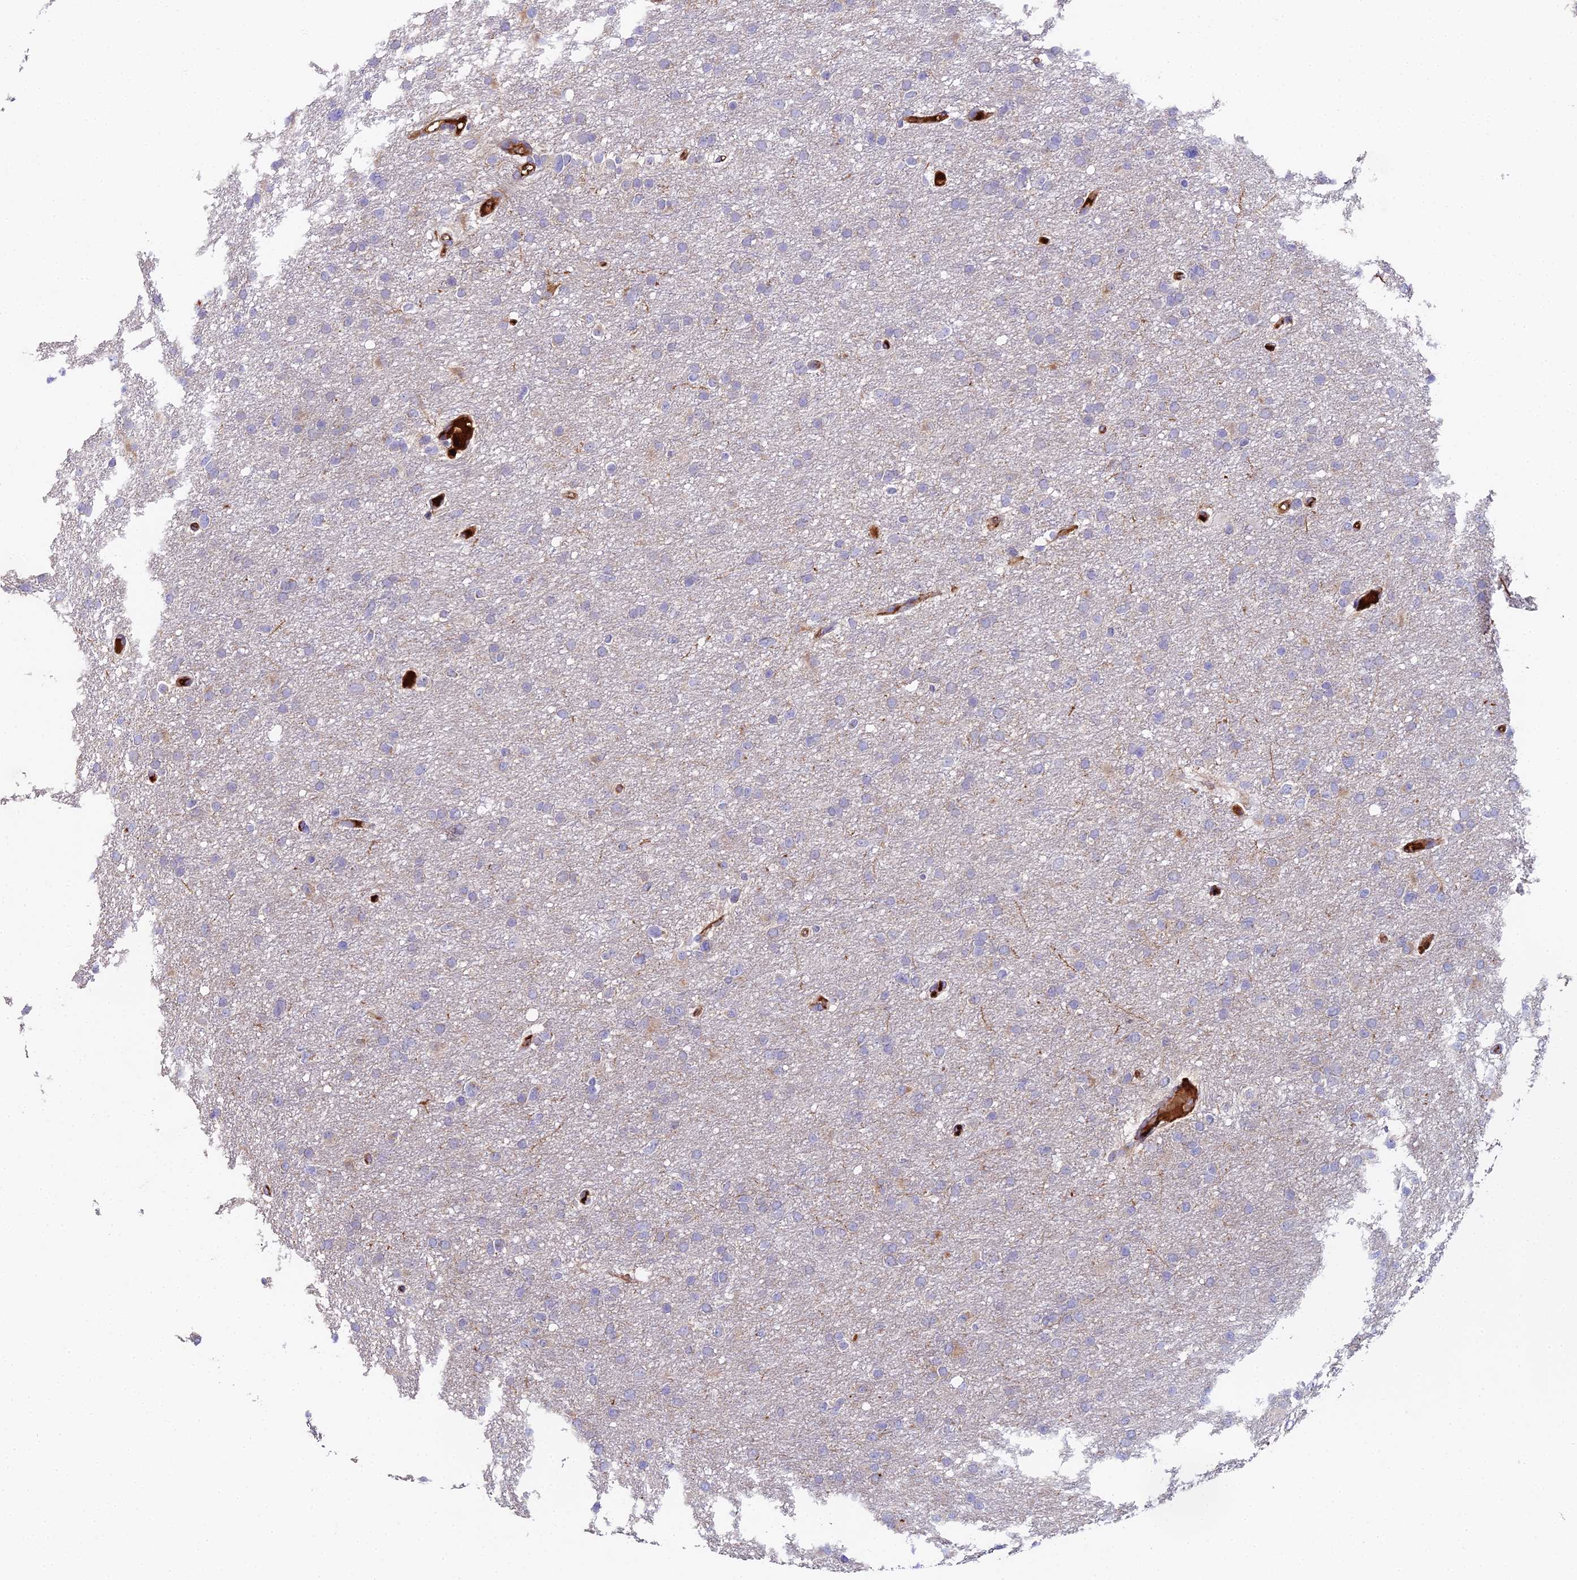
{"staining": {"intensity": "negative", "quantity": "none", "location": "none"}, "tissue": "glioma", "cell_type": "Tumor cells", "image_type": "cancer", "snomed": [{"axis": "morphology", "description": "Glioma, malignant, High grade"}, {"axis": "topography", "description": "Cerebral cortex"}], "caption": "Human malignant glioma (high-grade) stained for a protein using IHC demonstrates no expression in tumor cells.", "gene": "BEX4", "patient": {"sex": "female", "age": 36}}